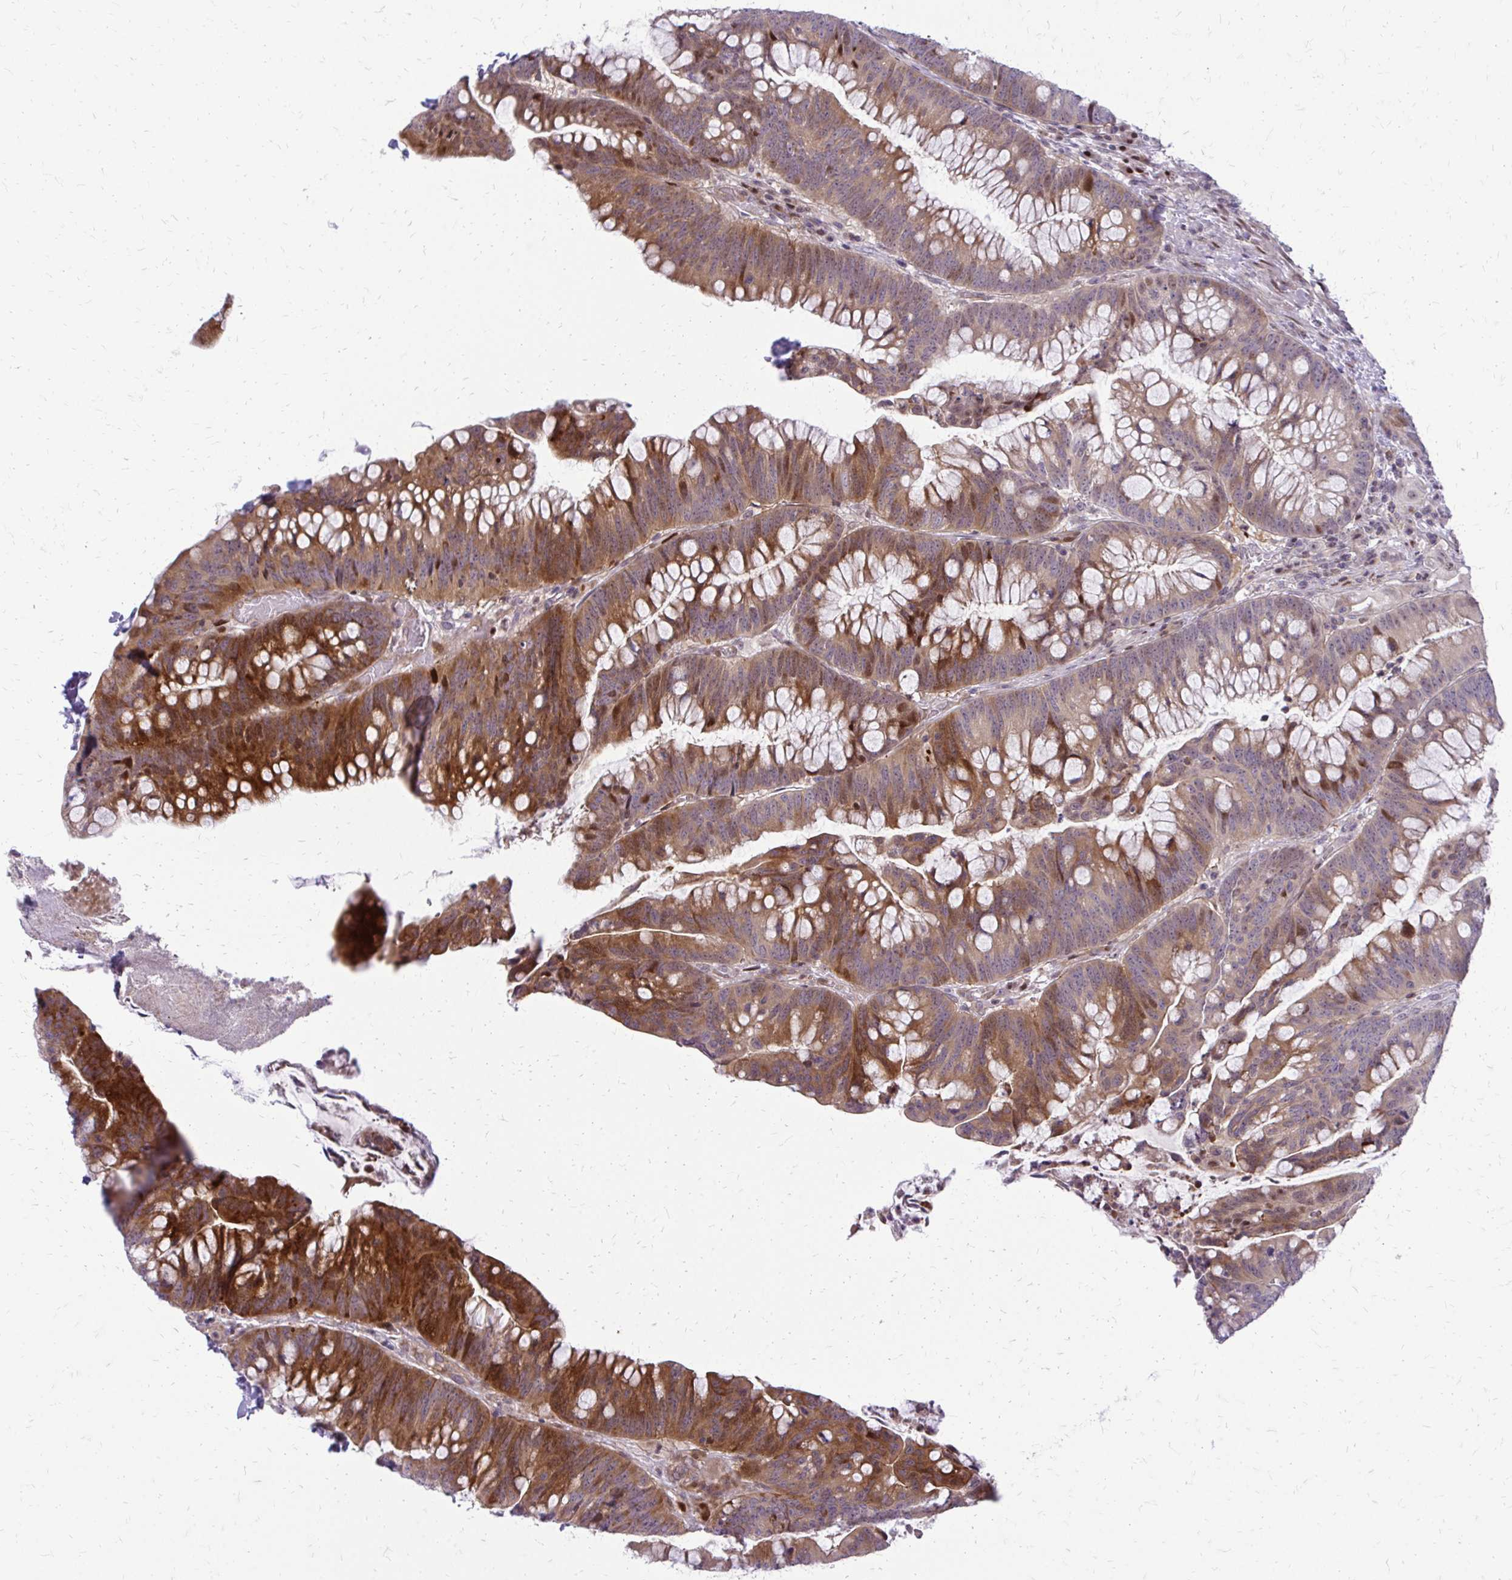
{"staining": {"intensity": "strong", "quantity": ">75%", "location": "cytoplasmic/membranous"}, "tissue": "colorectal cancer", "cell_type": "Tumor cells", "image_type": "cancer", "snomed": [{"axis": "morphology", "description": "Adenocarcinoma, NOS"}, {"axis": "topography", "description": "Colon"}], "caption": "A micrograph of human colorectal cancer (adenocarcinoma) stained for a protein displays strong cytoplasmic/membranous brown staining in tumor cells.", "gene": "PPDPFL", "patient": {"sex": "male", "age": 62}}